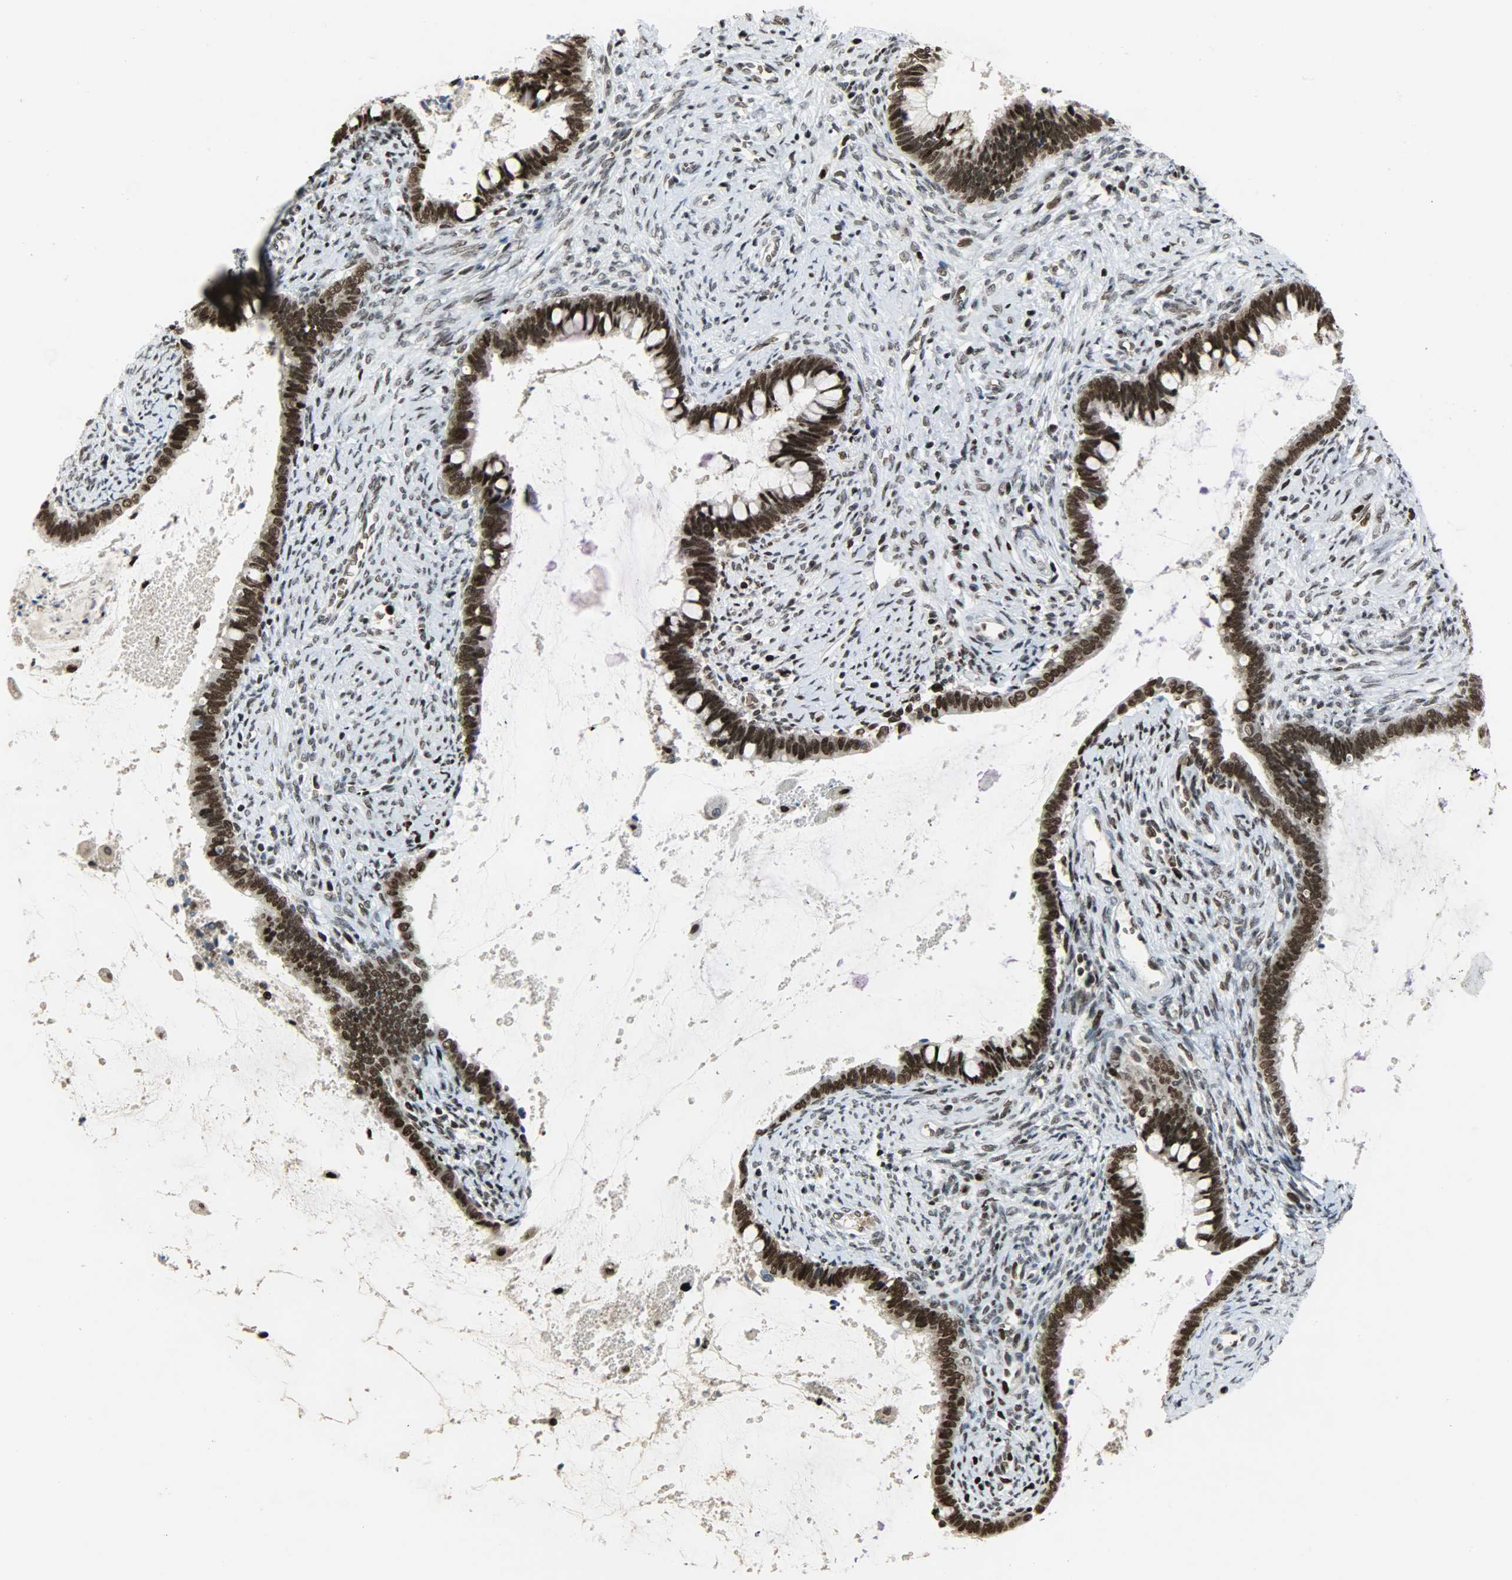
{"staining": {"intensity": "strong", "quantity": ">75%", "location": "nuclear"}, "tissue": "cervical cancer", "cell_type": "Tumor cells", "image_type": "cancer", "snomed": [{"axis": "morphology", "description": "Adenocarcinoma, NOS"}, {"axis": "topography", "description": "Cervix"}], "caption": "Strong nuclear protein staining is seen in about >75% of tumor cells in adenocarcinoma (cervical). (IHC, brightfield microscopy, high magnification).", "gene": "SNAI1", "patient": {"sex": "female", "age": 44}}